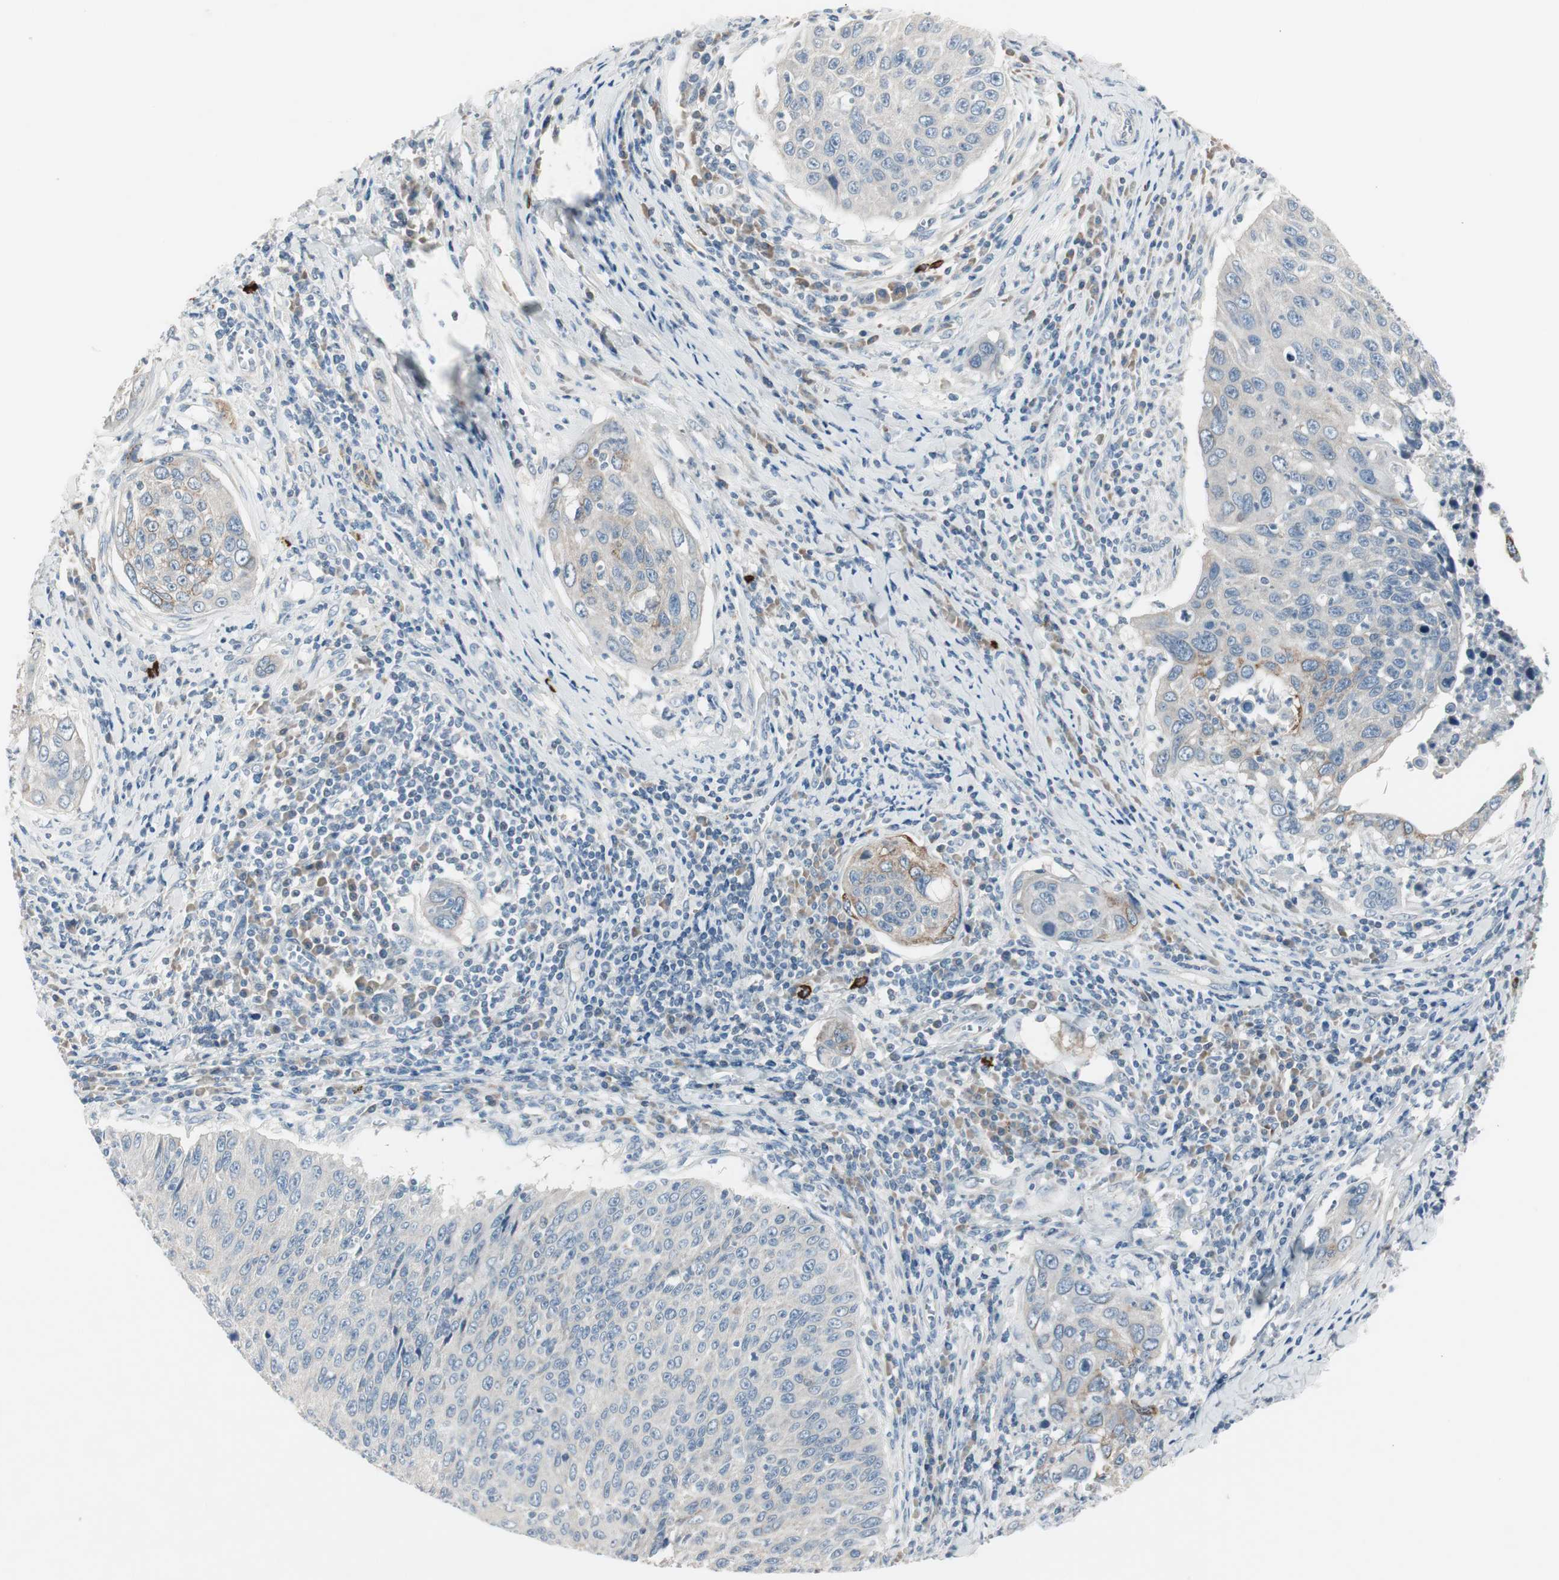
{"staining": {"intensity": "weak", "quantity": "<25%", "location": "cytoplasmic/membranous"}, "tissue": "cervical cancer", "cell_type": "Tumor cells", "image_type": "cancer", "snomed": [{"axis": "morphology", "description": "Squamous cell carcinoma, NOS"}, {"axis": "topography", "description": "Cervix"}], "caption": "High power microscopy photomicrograph of an immunohistochemistry image of squamous cell carcinoma (cervical), revealing no significant expression in tumor cells.", "gene": "MAPRE3", "patient": {"sex": "female", "age": 53}}